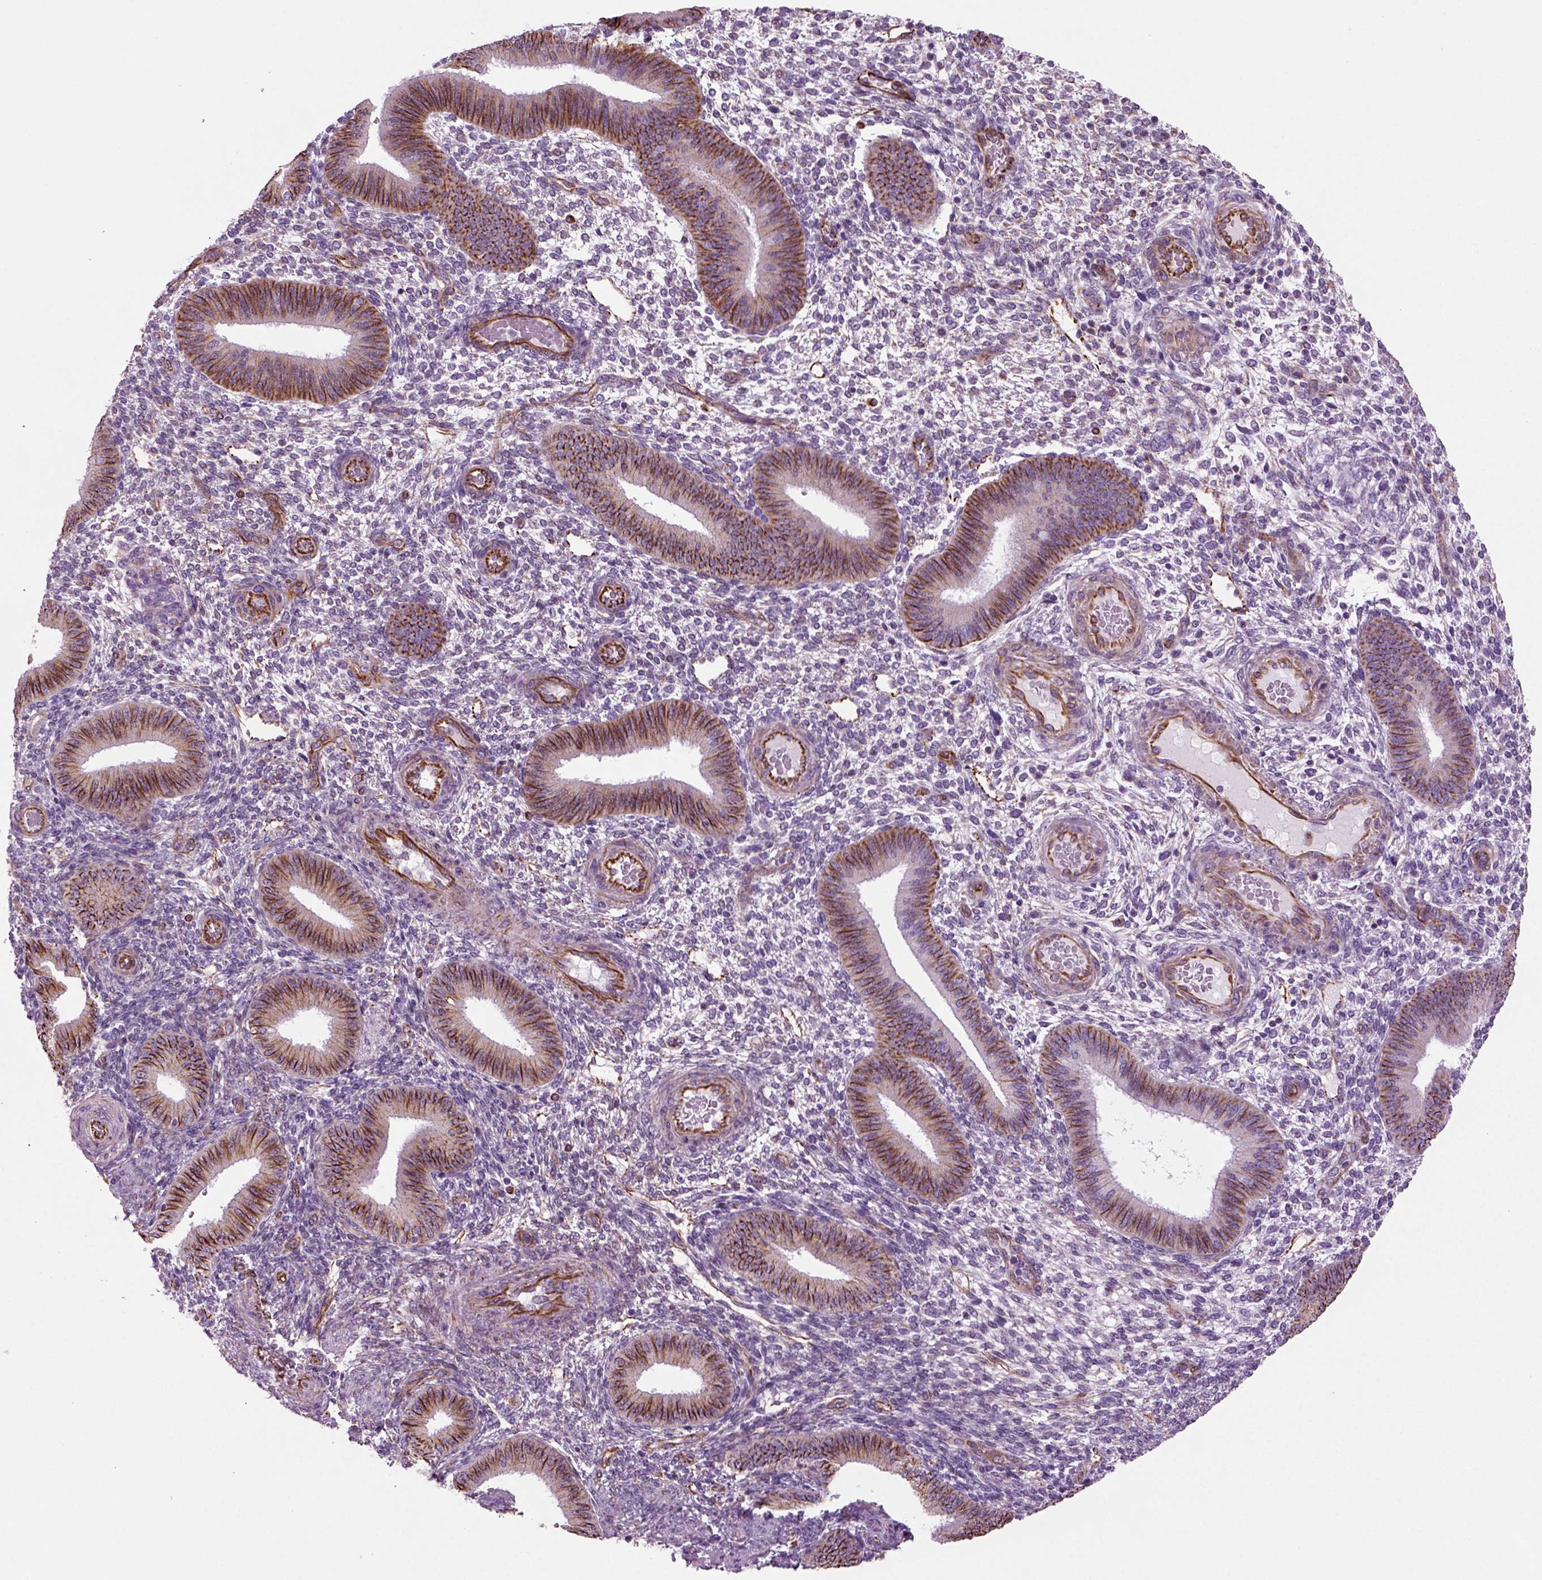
{"staining": {"intensity": "strong", "quantity": "<25%", "location": "cytoplasmic/membranous"}, "tissue": "endometrium", "cell_type": "Cells in endometrial stroma", "image_type": "normal", "snomed": [{"axis": "morphology", "description": "Normal tissue, NOS"}, {"axis": "topography", "description": "Endometrium"}], "caption": "Benign endometrium demonstrates strong cytoplasmic/membranous staining in approximately <25% of cells in endometrial stroma.", "gene": "ACER3", "patient": {"sex": "female", "age": 39}}